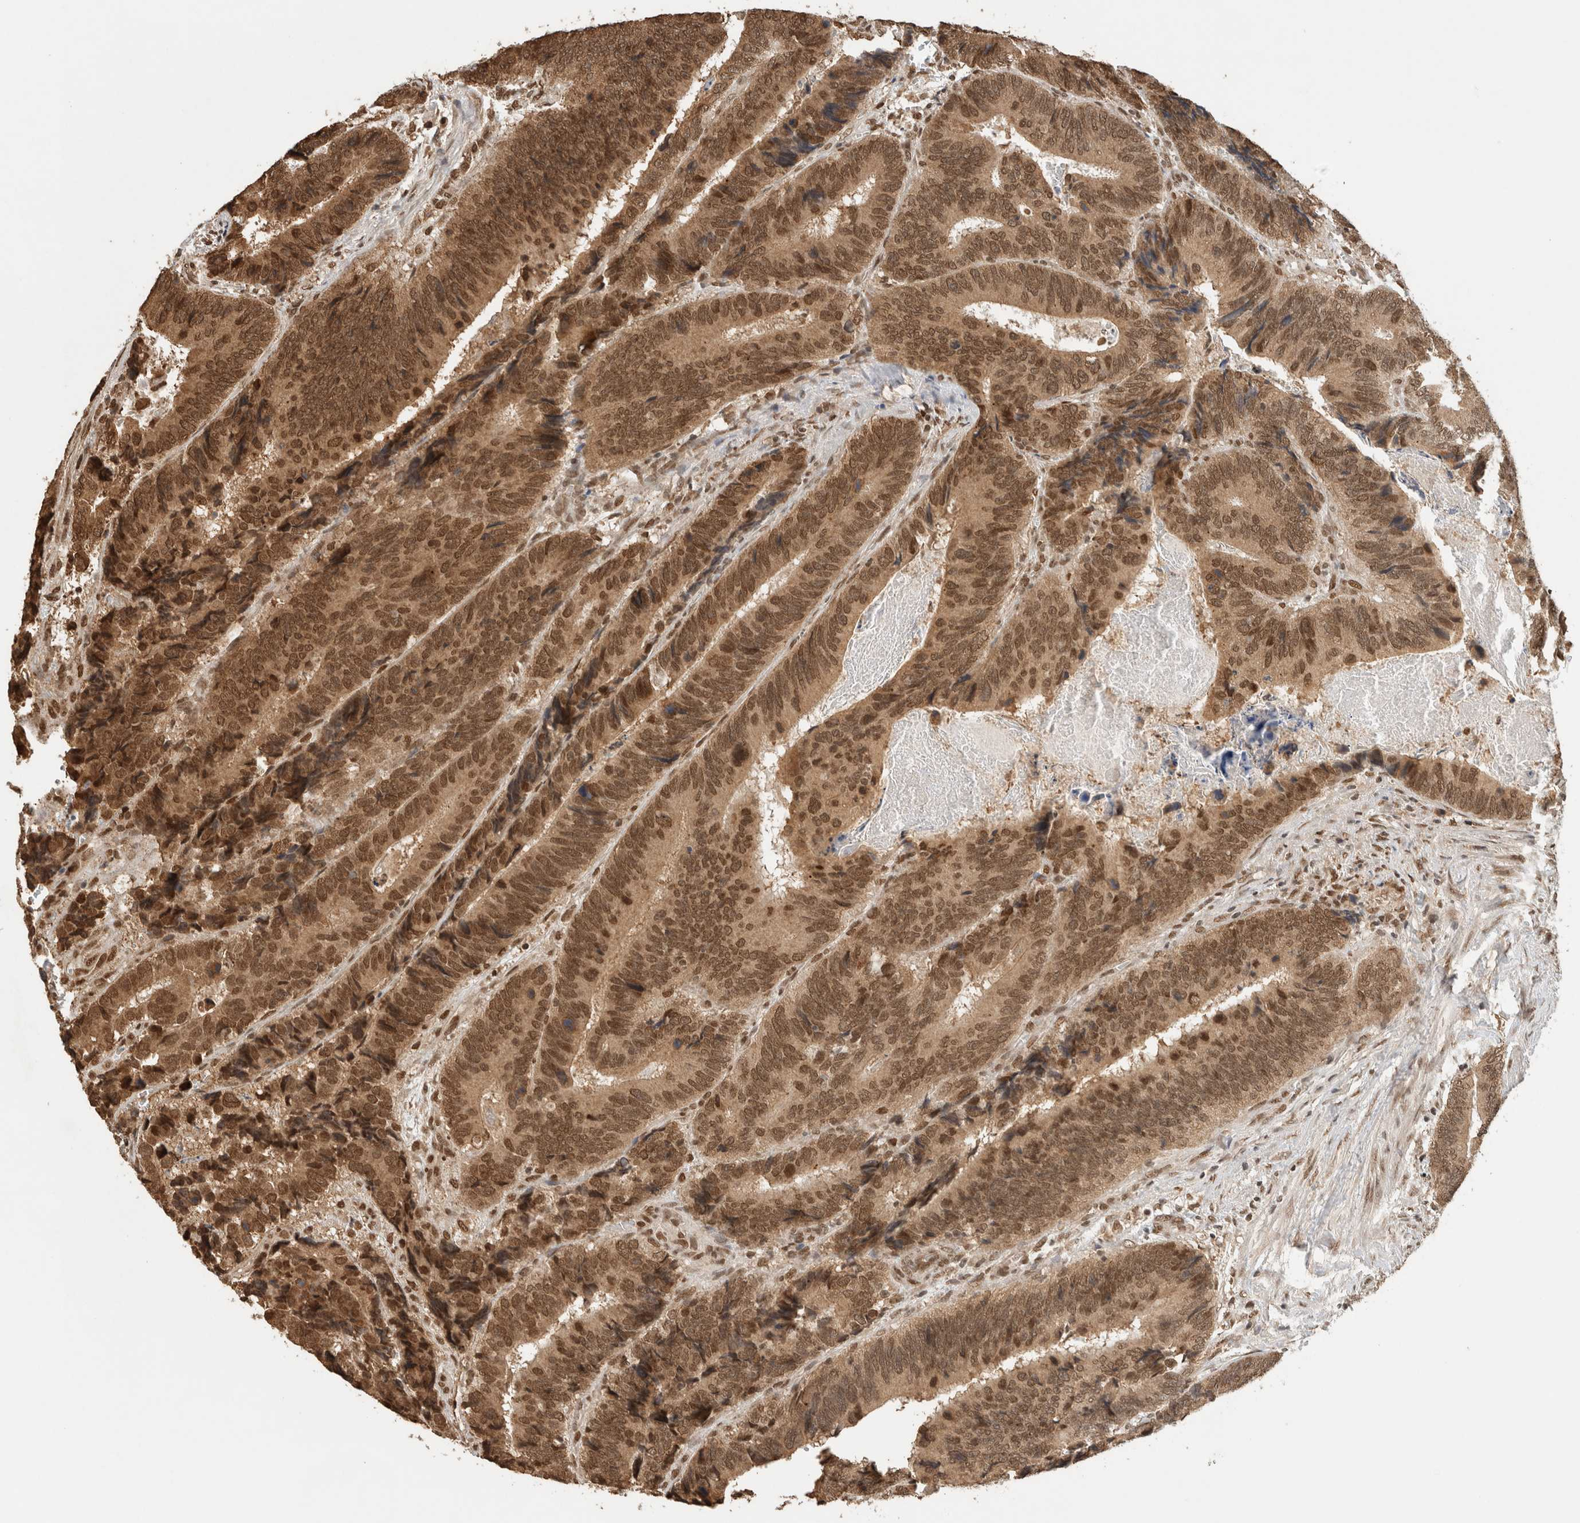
{"staining": {"intensity": "moderate", "quantity": ">75%", "location": "cytoplasmic/membranous,nuclear"}, "tissue": "colorectal cancer", "cell_type": "Tumor cells", "image_type": "cancer", "snomed": [{"axis": "morphology", "description": "Inflammation, NOS"}, {"axis": "morphology", "description": "Adenocarcinoma, NOS"}, {"axis": "topography", "description": "Colon"}], "caption": "High-power microscopy captured an immunohistochemistry micrograph of colorectal cancer, revealing moderate cytoplasmic/membranous and nuclear expression in about >75% of tumor cells.", "gene": "C1orf21", "patient": {"sex": "male", "age": 72}}